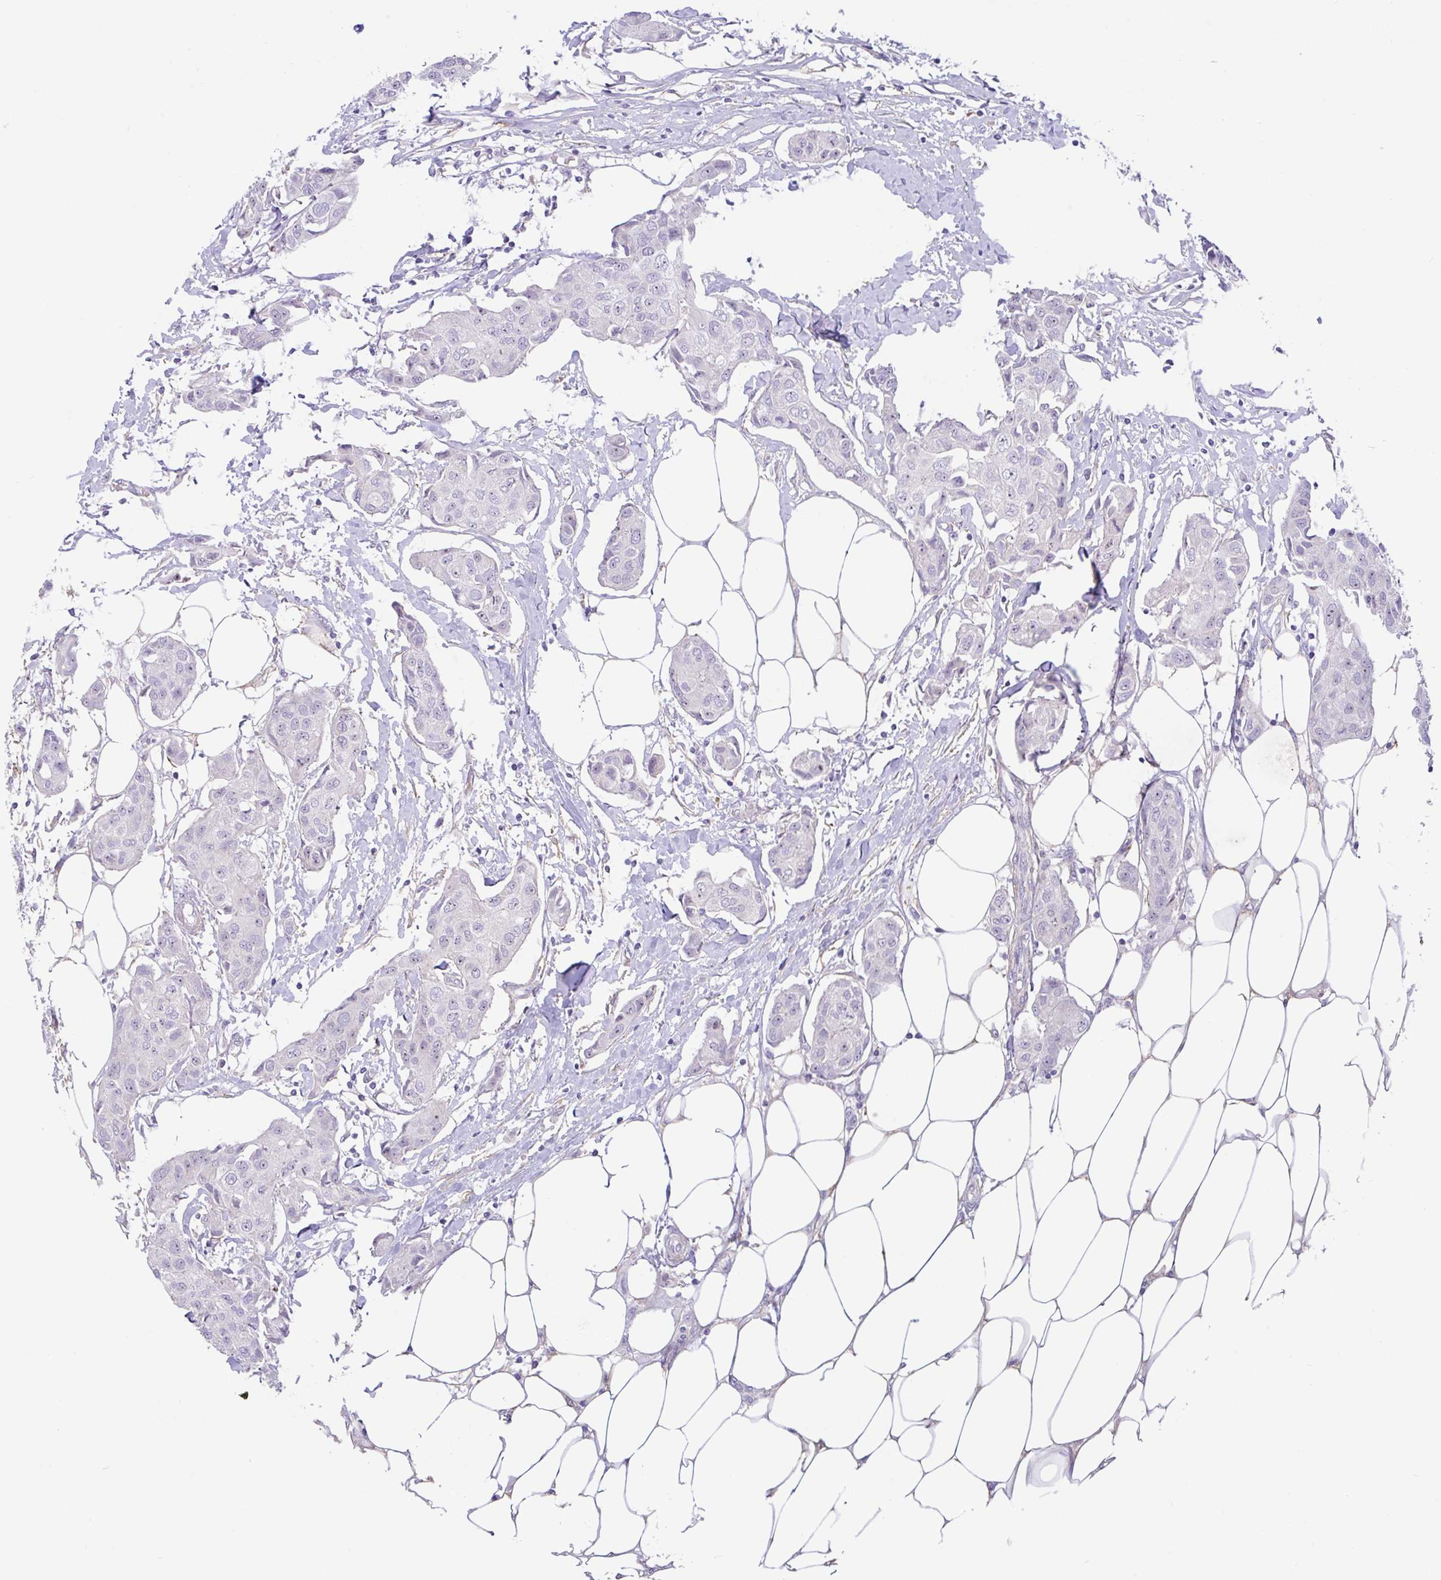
{"staining": {"intensity": "negative", "quantity": "none", "location": "none"}, "tissue": "breast cancer", "cell_type": "Tumor cells", "image_type": "cancer", "snomed": [{"axis": "morphology", "description": "Duct carcinoma"}, {"axis": "topography", "description": "Breast"}, {"axis": "topography", "description": "Lymph node"}], "caption": "A micrograph of breast intraductal carcinoma stained for a protein demonstrates no brown staining in tumor cells.", "gene": "MXRA8", "patient": {"sex": "female", "age": 80}}